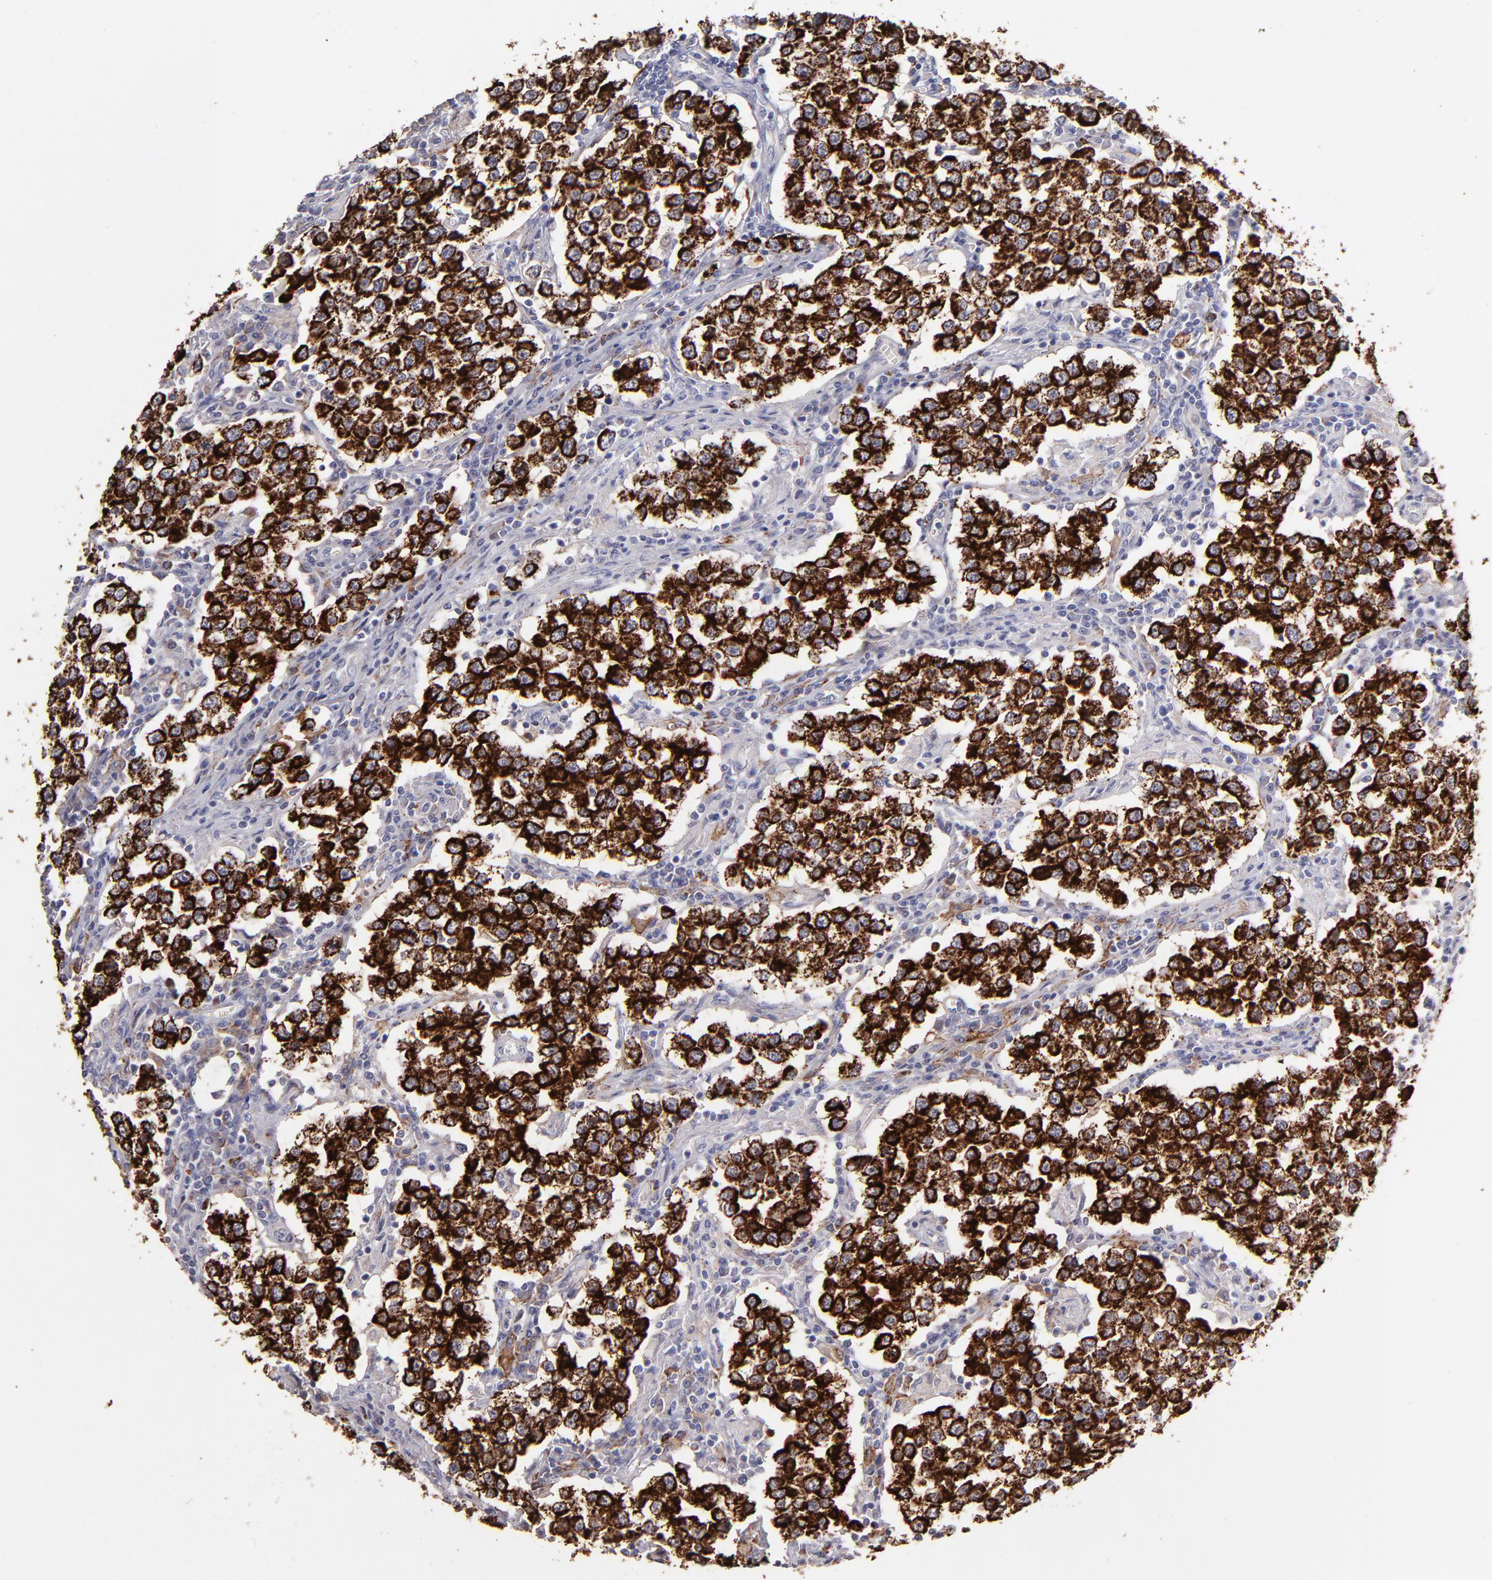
{"staining": {"intensity": "strong", "quantity": ">75%", "location": "cytoplasmic/membranous"}, "tissue": "testis cancer", "cell_type": "Tumor cells", "image_type": "cancer", "snomed": [{"axis": "morphology", "description": "Seminoma, NOS"}, {"axis": "topography", "description": "Testis"}], "caption": "This histopathology image shows testis cancer (seminoma) stained with IHC to label a protein in brown. The cytoplasmic/membranous of tumor cells show strong positivity for the protein. Nuclei are counter-stained blue.", "gene": "GLDC", "patient": {"sex": "male", "age": 36}}